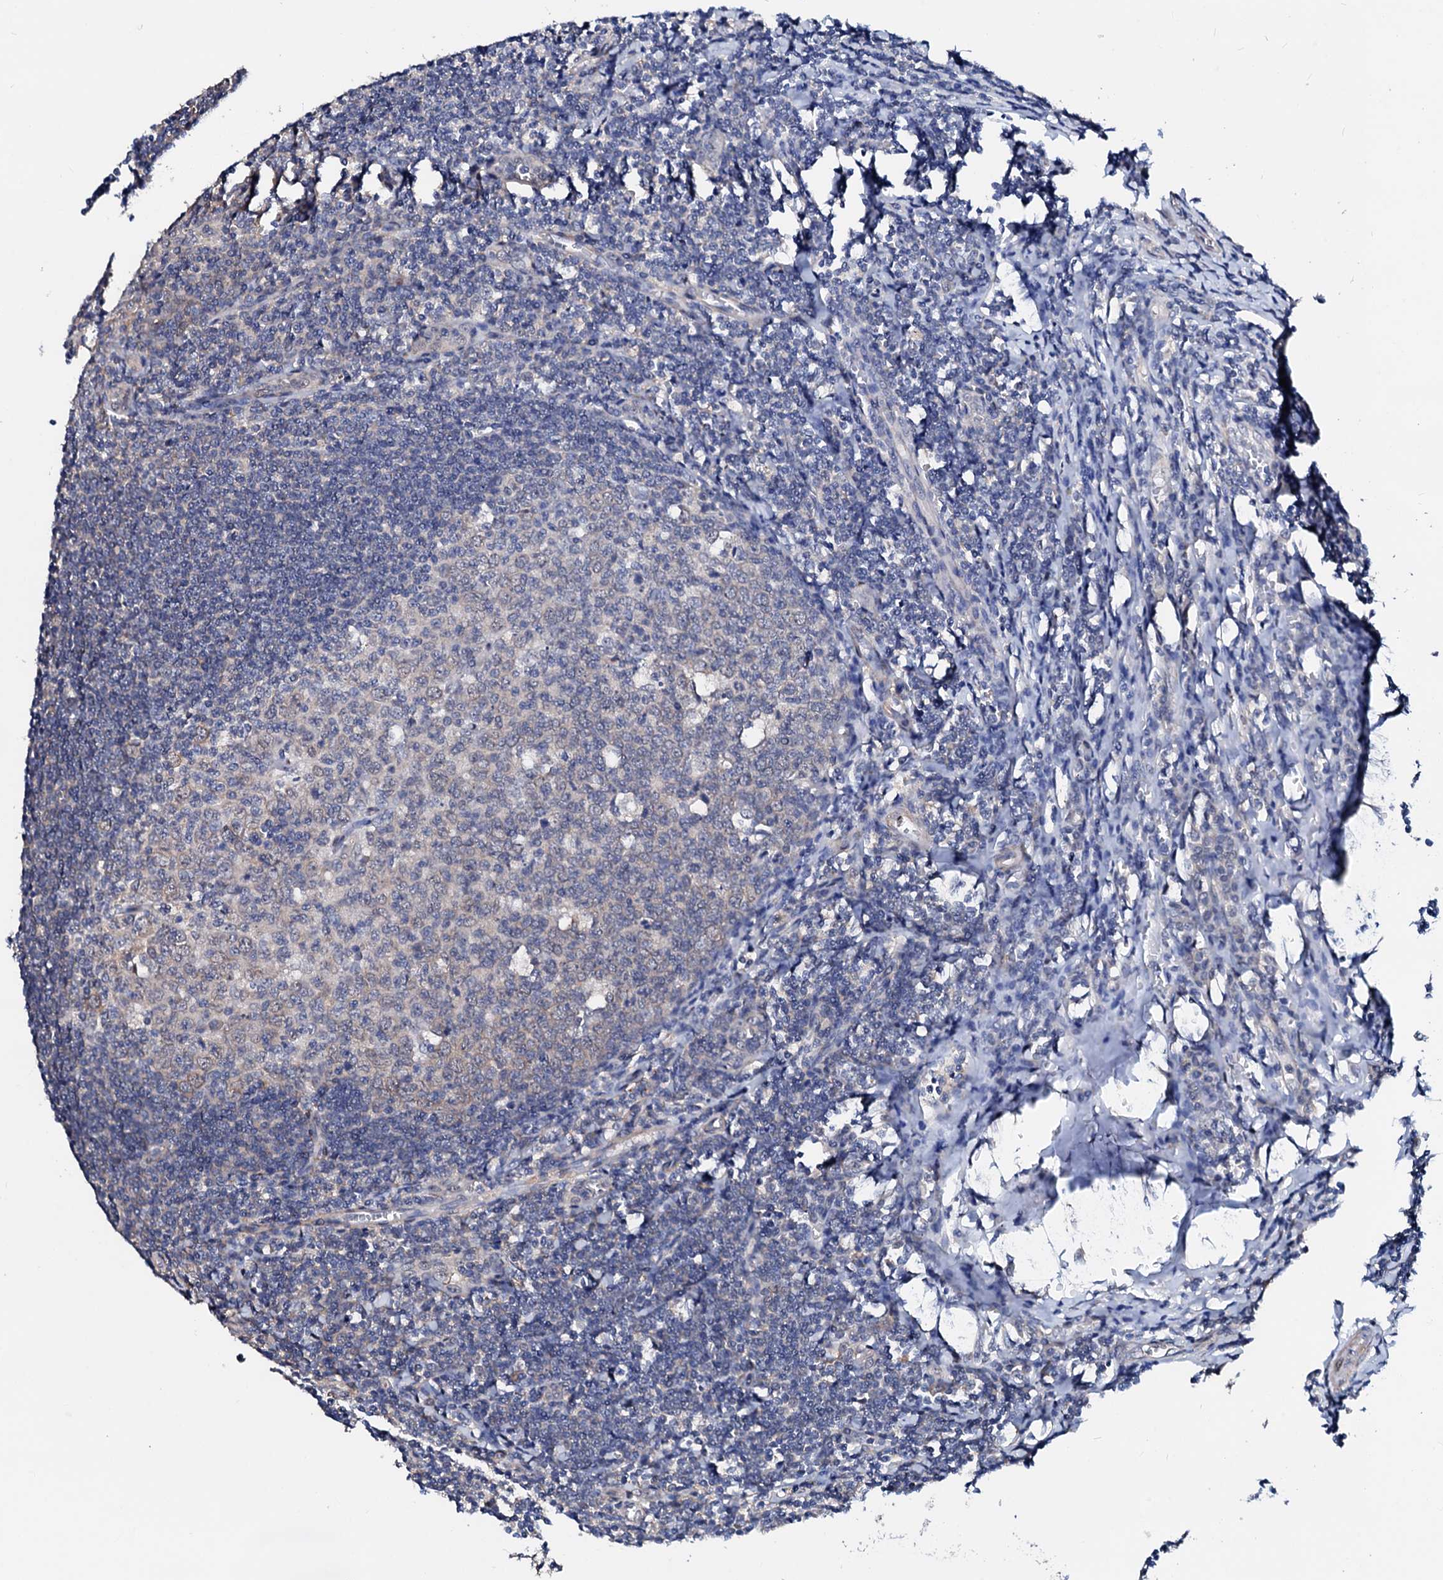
{"staining": {"intensity": "negative", "quantity": "none", "location": "none"}, "tissue": "tonsil", "cell_type": "Germinal center cells", "image_type": "normal", "snomed": [{"axis": "morphology", "description": "Normal tissue, NOS"}, {"axis": "topography", "description": "Tonsil"}], "caption": "An image of human tonsil is negative for staining in germinal center cells. The staining was performed using DAB (3,3'-diaminobenzidine) to visualize the protein expression in brown, while the nuclei were stained in blue with hematoxylin (Magnification: 20x).", "gene": "CSN2", "patient": {"sex": "male", "age": 27}}